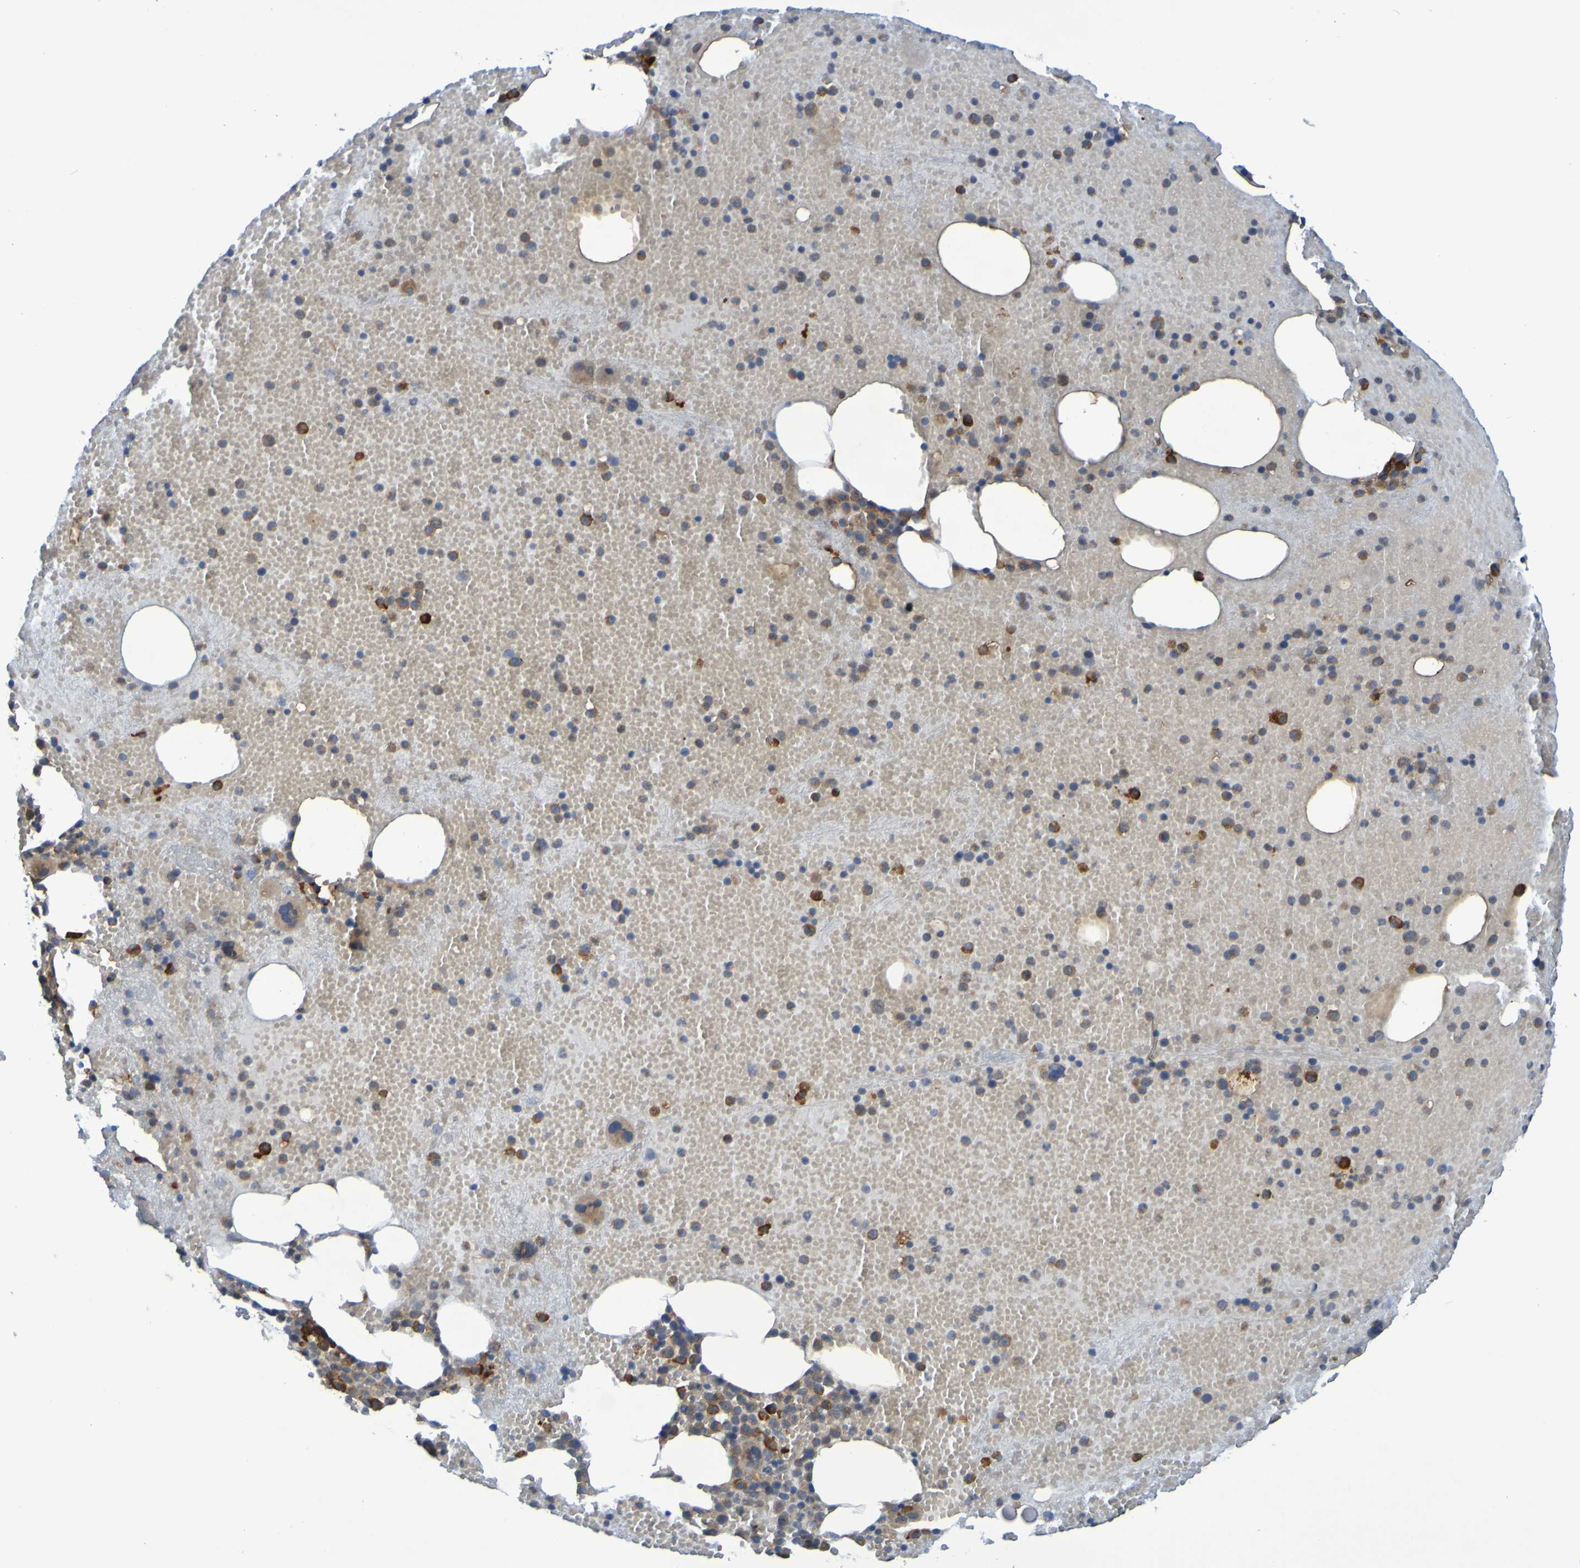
{"staining": {"intensity": "strong", "quantity": "<25%", "location": "cytoplasmic/membranous"}, "tissue": "bone marrow", "cell_type": "Hematopoietic cells", "image_type": "normal", "snomed": [{"axis": "morphology", "description": "Normal tissue, NOS"}, {"axis": "morphology", "description": "Inflammation, NOS"}, {"axis": "topography", "description": "Bone marrow"}], "caption": "Bone marrow stained for a protein (brown) exhibits strong cytoplasmic/membranous positive positivity in approximately <25% of hematopoietic cells.", "gene": "DNAJC4", "patient": {"sex": "male", "age": 43}}